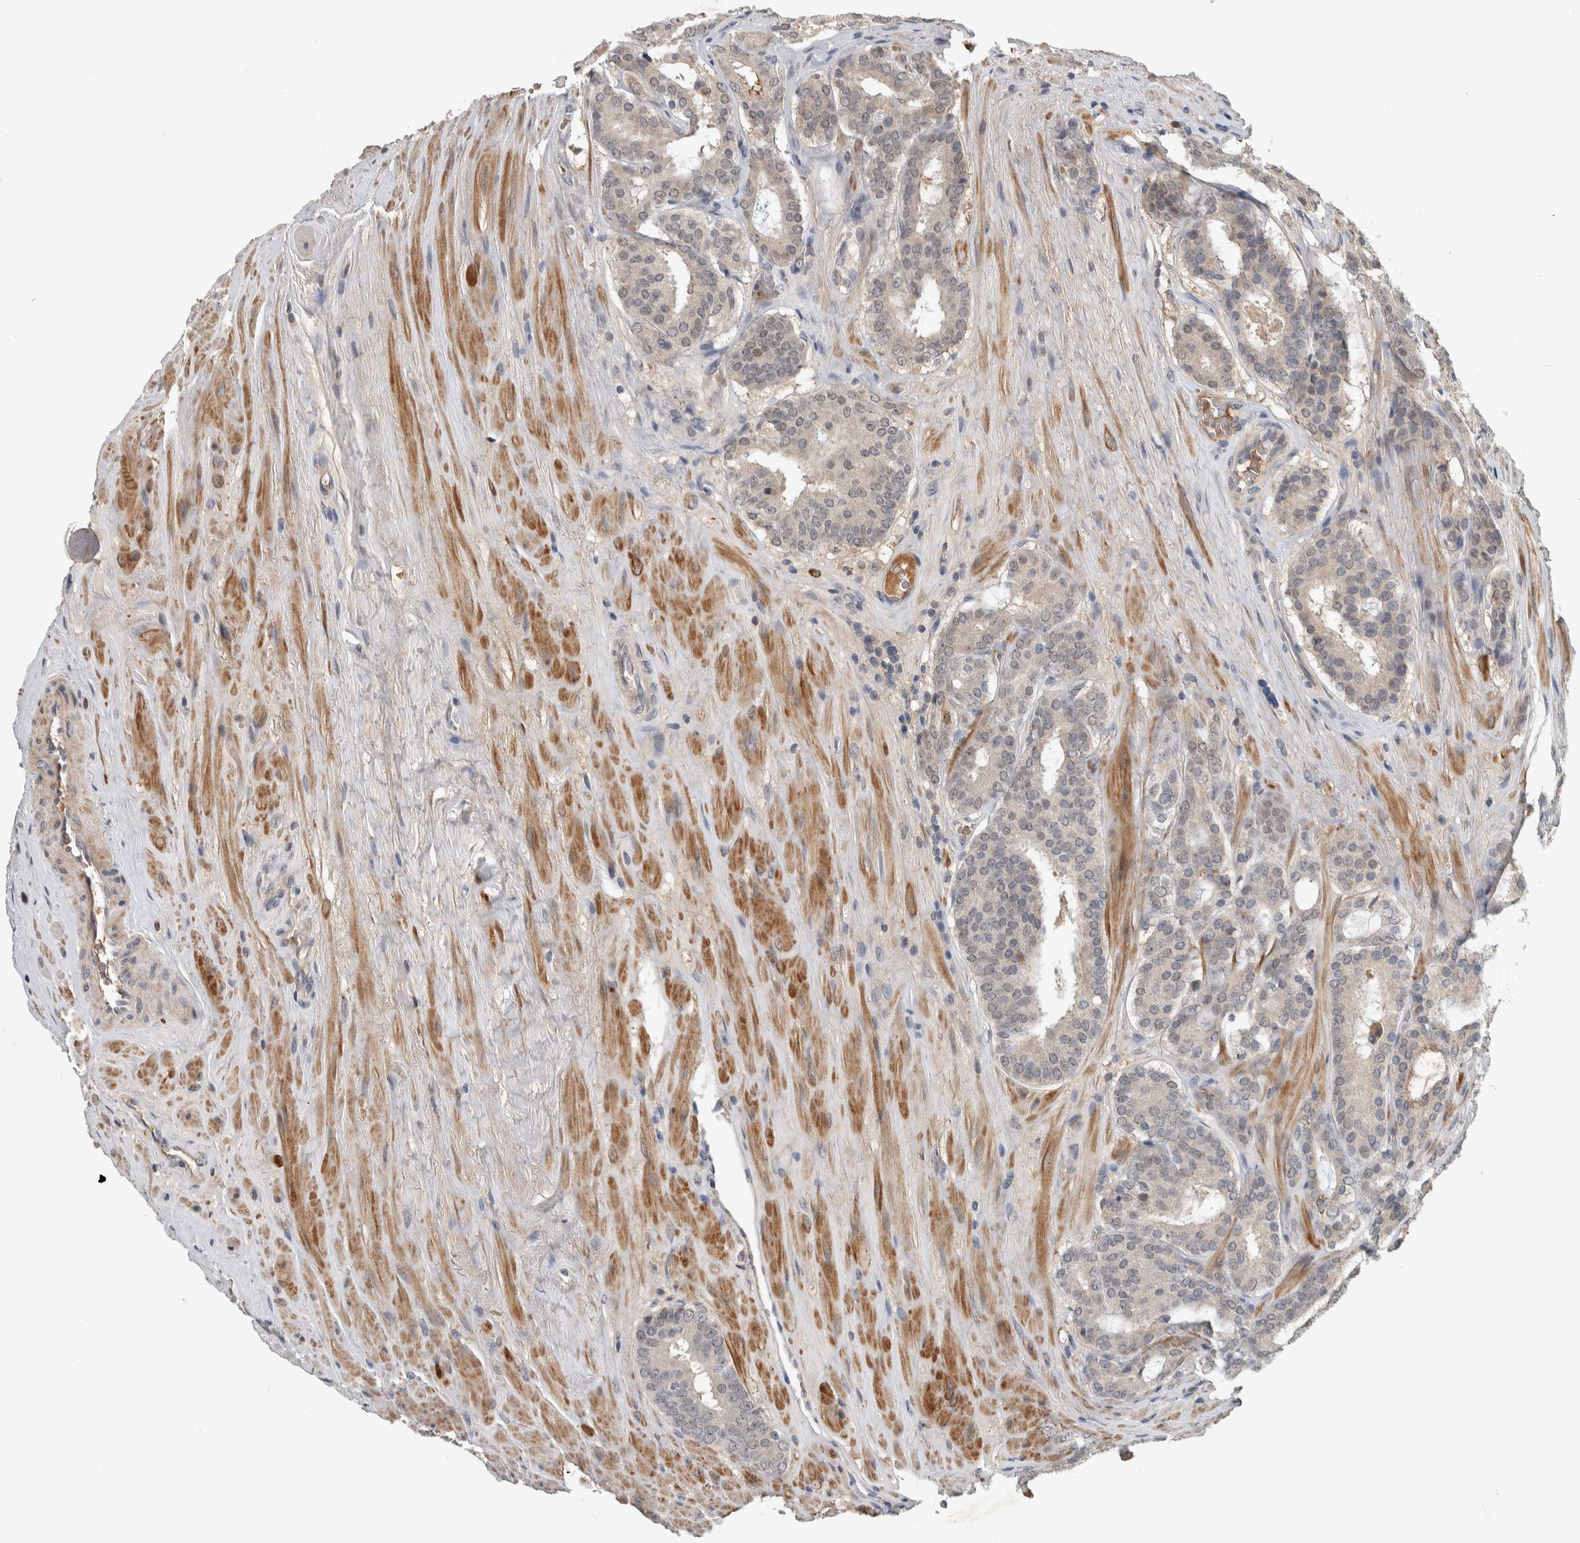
{"staining": {"intensity": "weak", "quantity": "<25%", "location": "nuclear"}, "tissue": "prostate cancer", "cell_type": "Tumor cells", "image_type": "cancer", "snomed": [{"axis": "morphology", "description": "Adenocarcinoma, Low grade"}, {"axis": "topography", "description": "Prostate"}], "caption": "Human prostate cancer (low-grade adenocarcinoma) stained for a protein using IHC reveals no expression in tumor cells.", "gene": "CHRM3", "patient": {"sex": "male", "age": 69}}